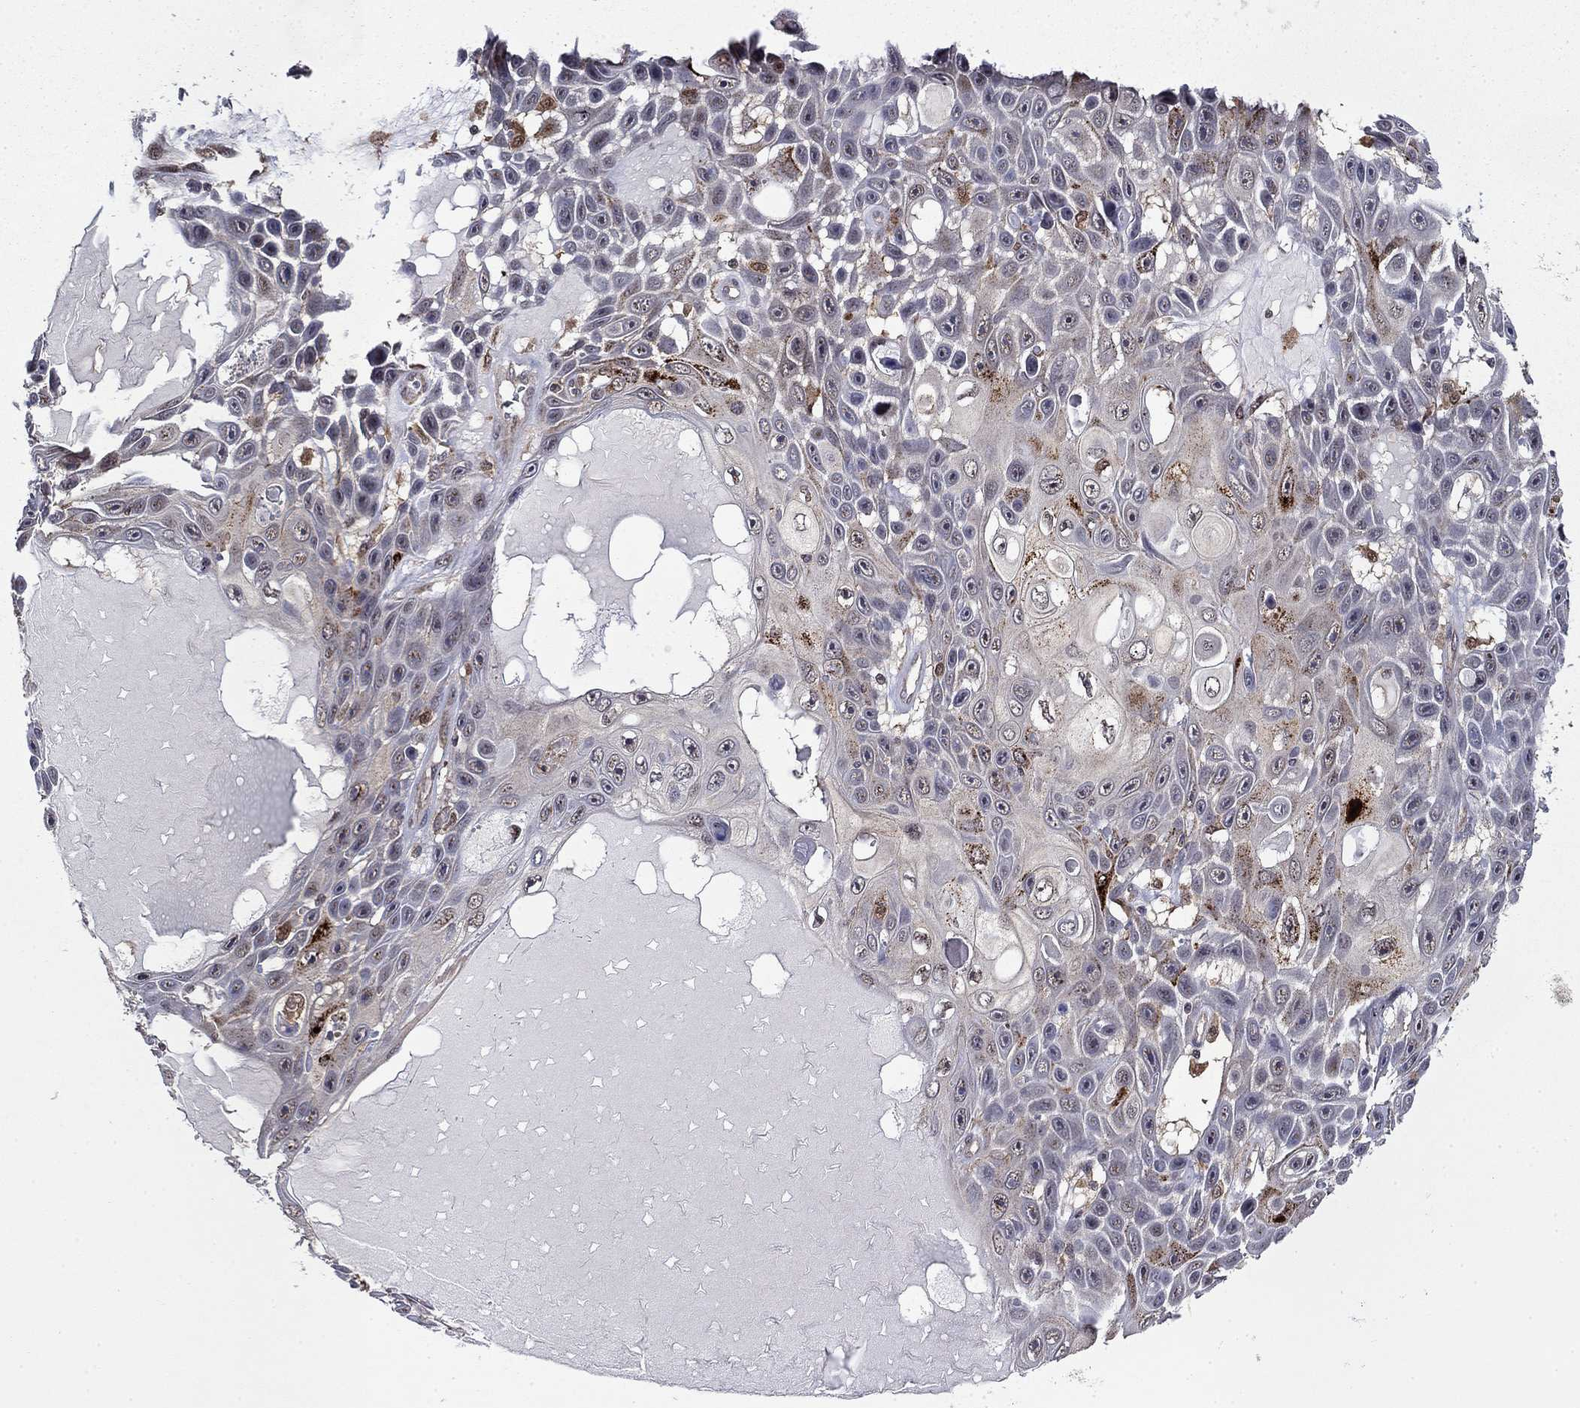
{"staining": {"intensity": "negative", "quantity": "none", "location": "none"}, "tissue": "skin cancer", "cell_type": "Tumor cells", "image_type": "cancer", "snomed": [{"axis": "morphology", "description": "Squamous cell carcinoma, NOS"}, {"axis": "topography", "description": "Skin"}], "caption": "Immunohistochemistry image of neoplastic tissue: skin cancer stained with DAB exhibits no significant protein expression in tumor cells. (DAB (3,3'-diaminobenzidine) immunohistochemistry, high magnification).", "gene": "TPMT", "patient": {"sex": "male", "age": 82}}